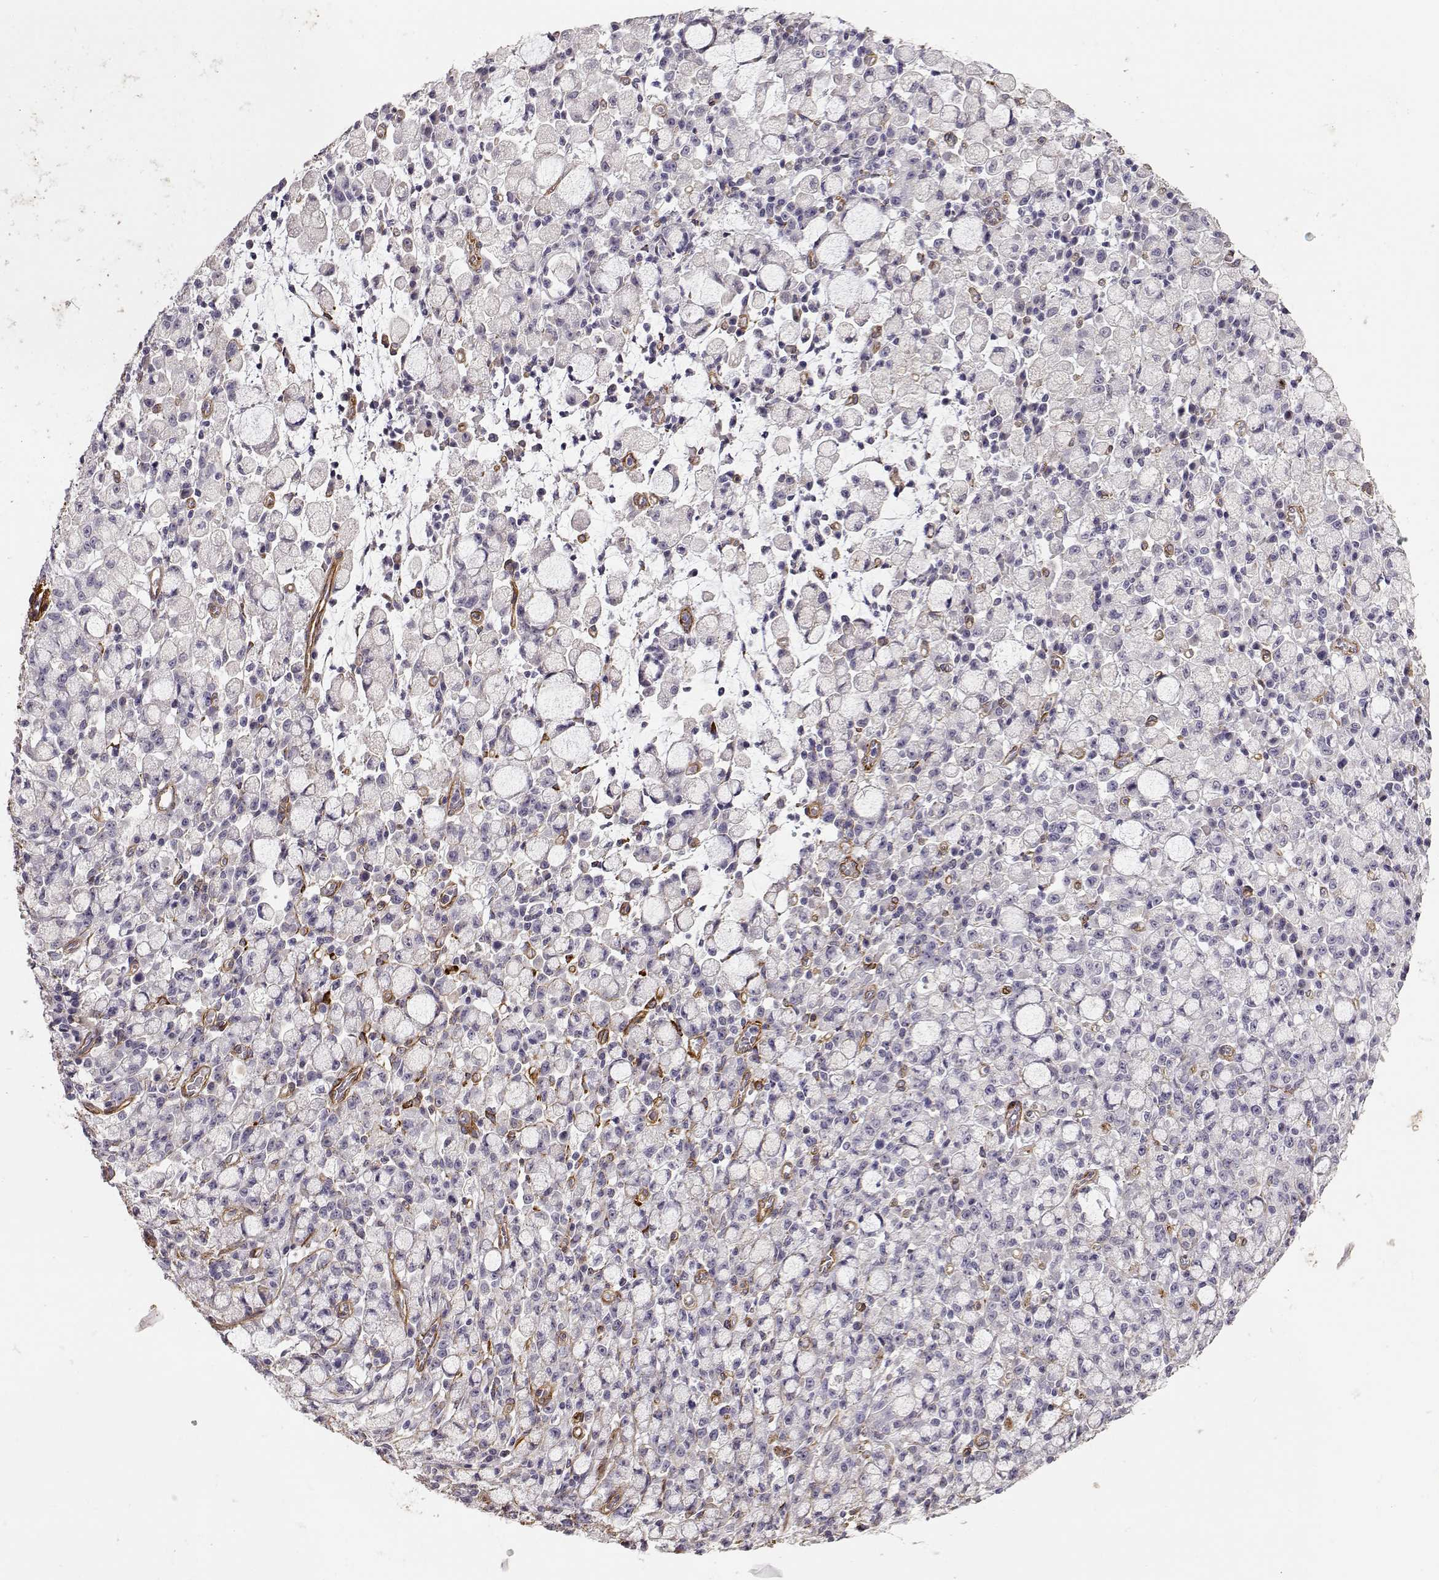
{"staining": {"intensity": "negative", "quantity": "none", "location": "none"}, "tissue": "stomach cancer", "cell_type": "Tumor cells", "image_type": "cancer", "snomed": [{"axis": "morphology", "description": "Adenocarcinoma, NOS"}, {"axis": "topography", "description": "Stomach"}], "caption": "Protein analysis of stomach adenocarcinoma displays no significant expression in tumor cells.", "gene": "LAMC1", "patient": {"sex": "male", "age": 58}}